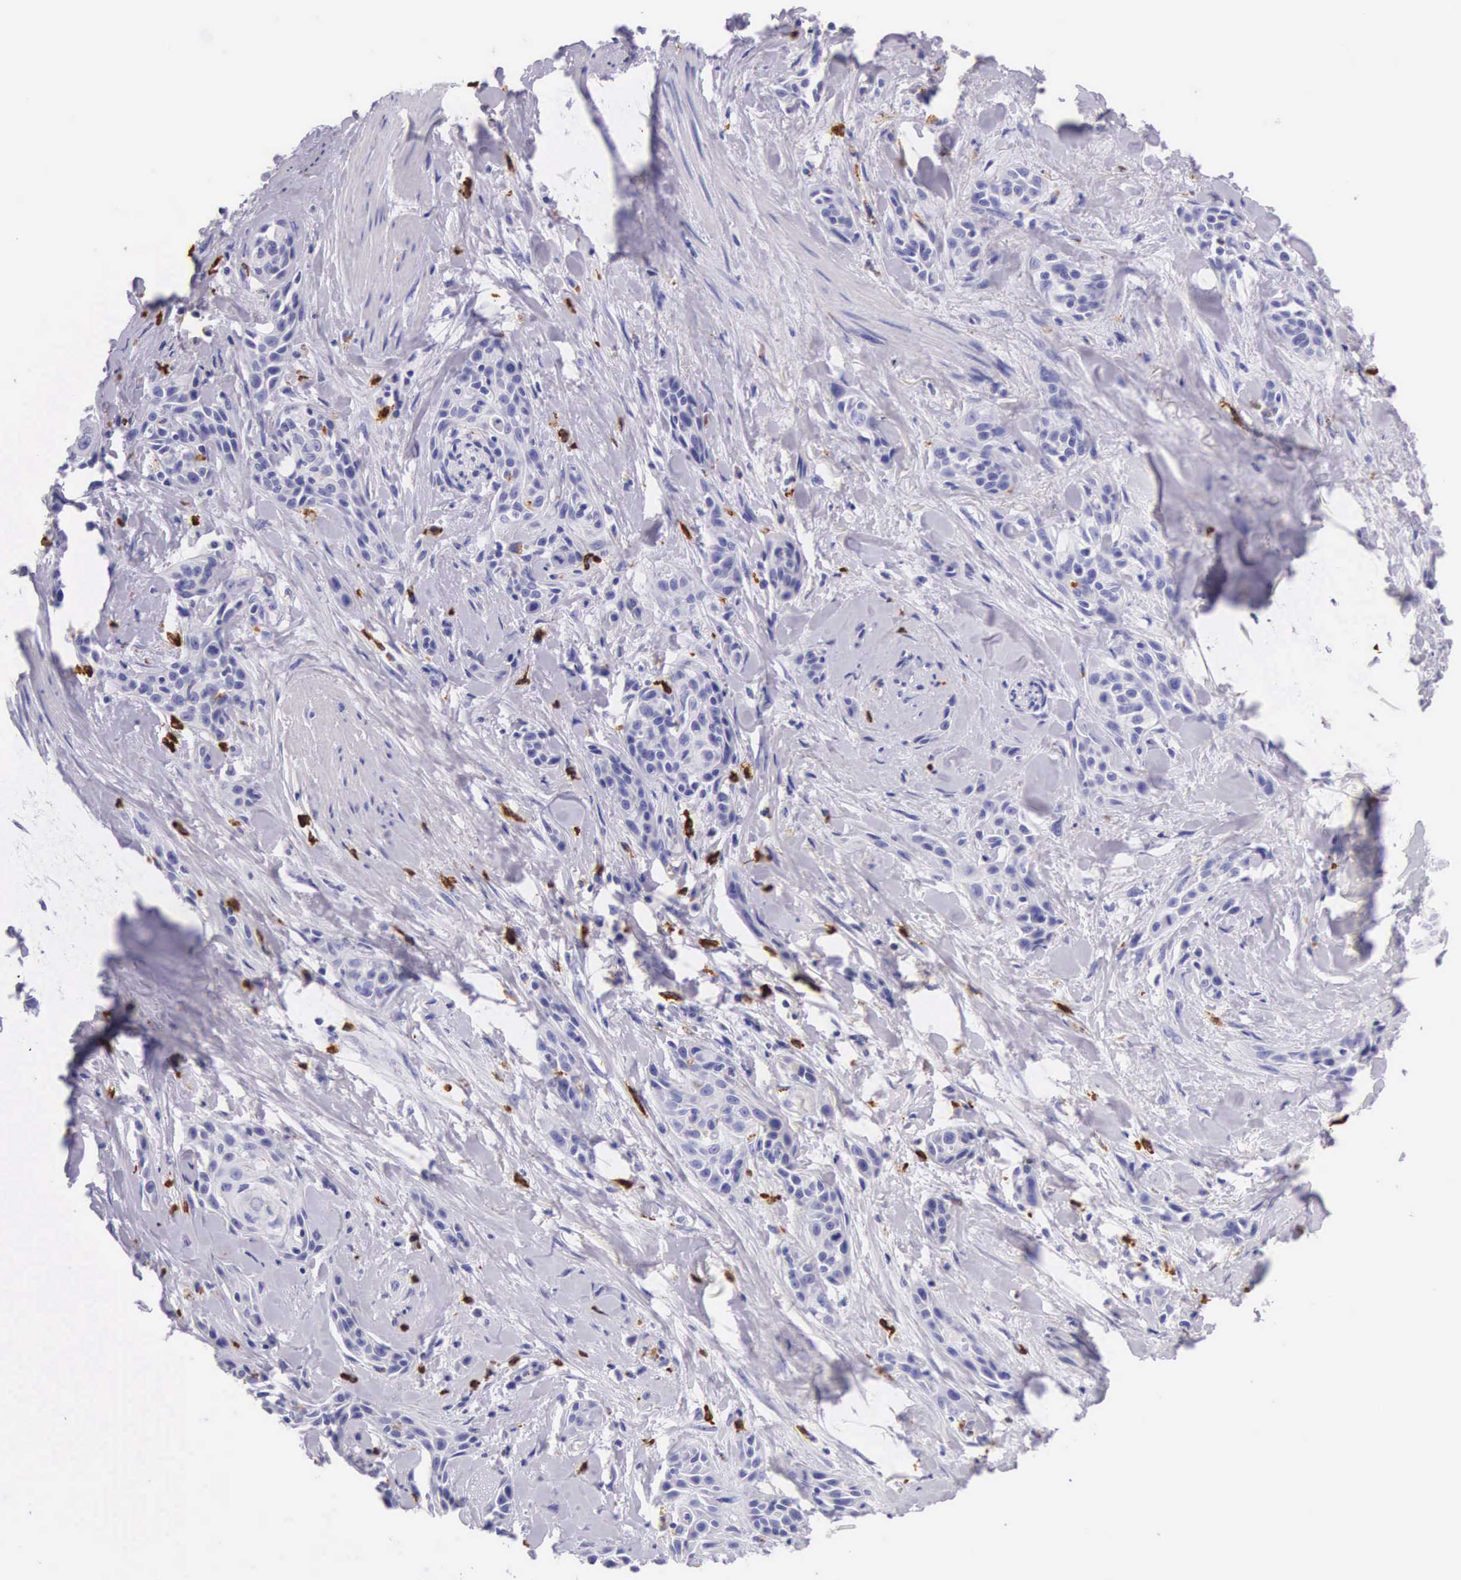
{"staining": {"intensity": "negative", "quantity": "none", "location": "none"}, "tissue": "skin cancer", "cell_type": "Tumor cells", "image_type": "cancer", "snomed": [{"axis": "morphology", "description": "Squamous cell carcinoma, NOS"}, {"axis": "topography", "description": "Skin"}, {"axis": "topography", "description": "Anal"}], "caption": "Skin squamous cell carcinoma was stained to show a protein in brown. There is no significant expression in tumor cells. The staining was performed using DAB (3,3'-diaminobenzidine) to visualize the protein expression in brown, while the nuclei were stained in blue with hematoxylin (Magnification: 20x).", "gene": "FCN1", "patient": {"sex": "male", "age": 64}}